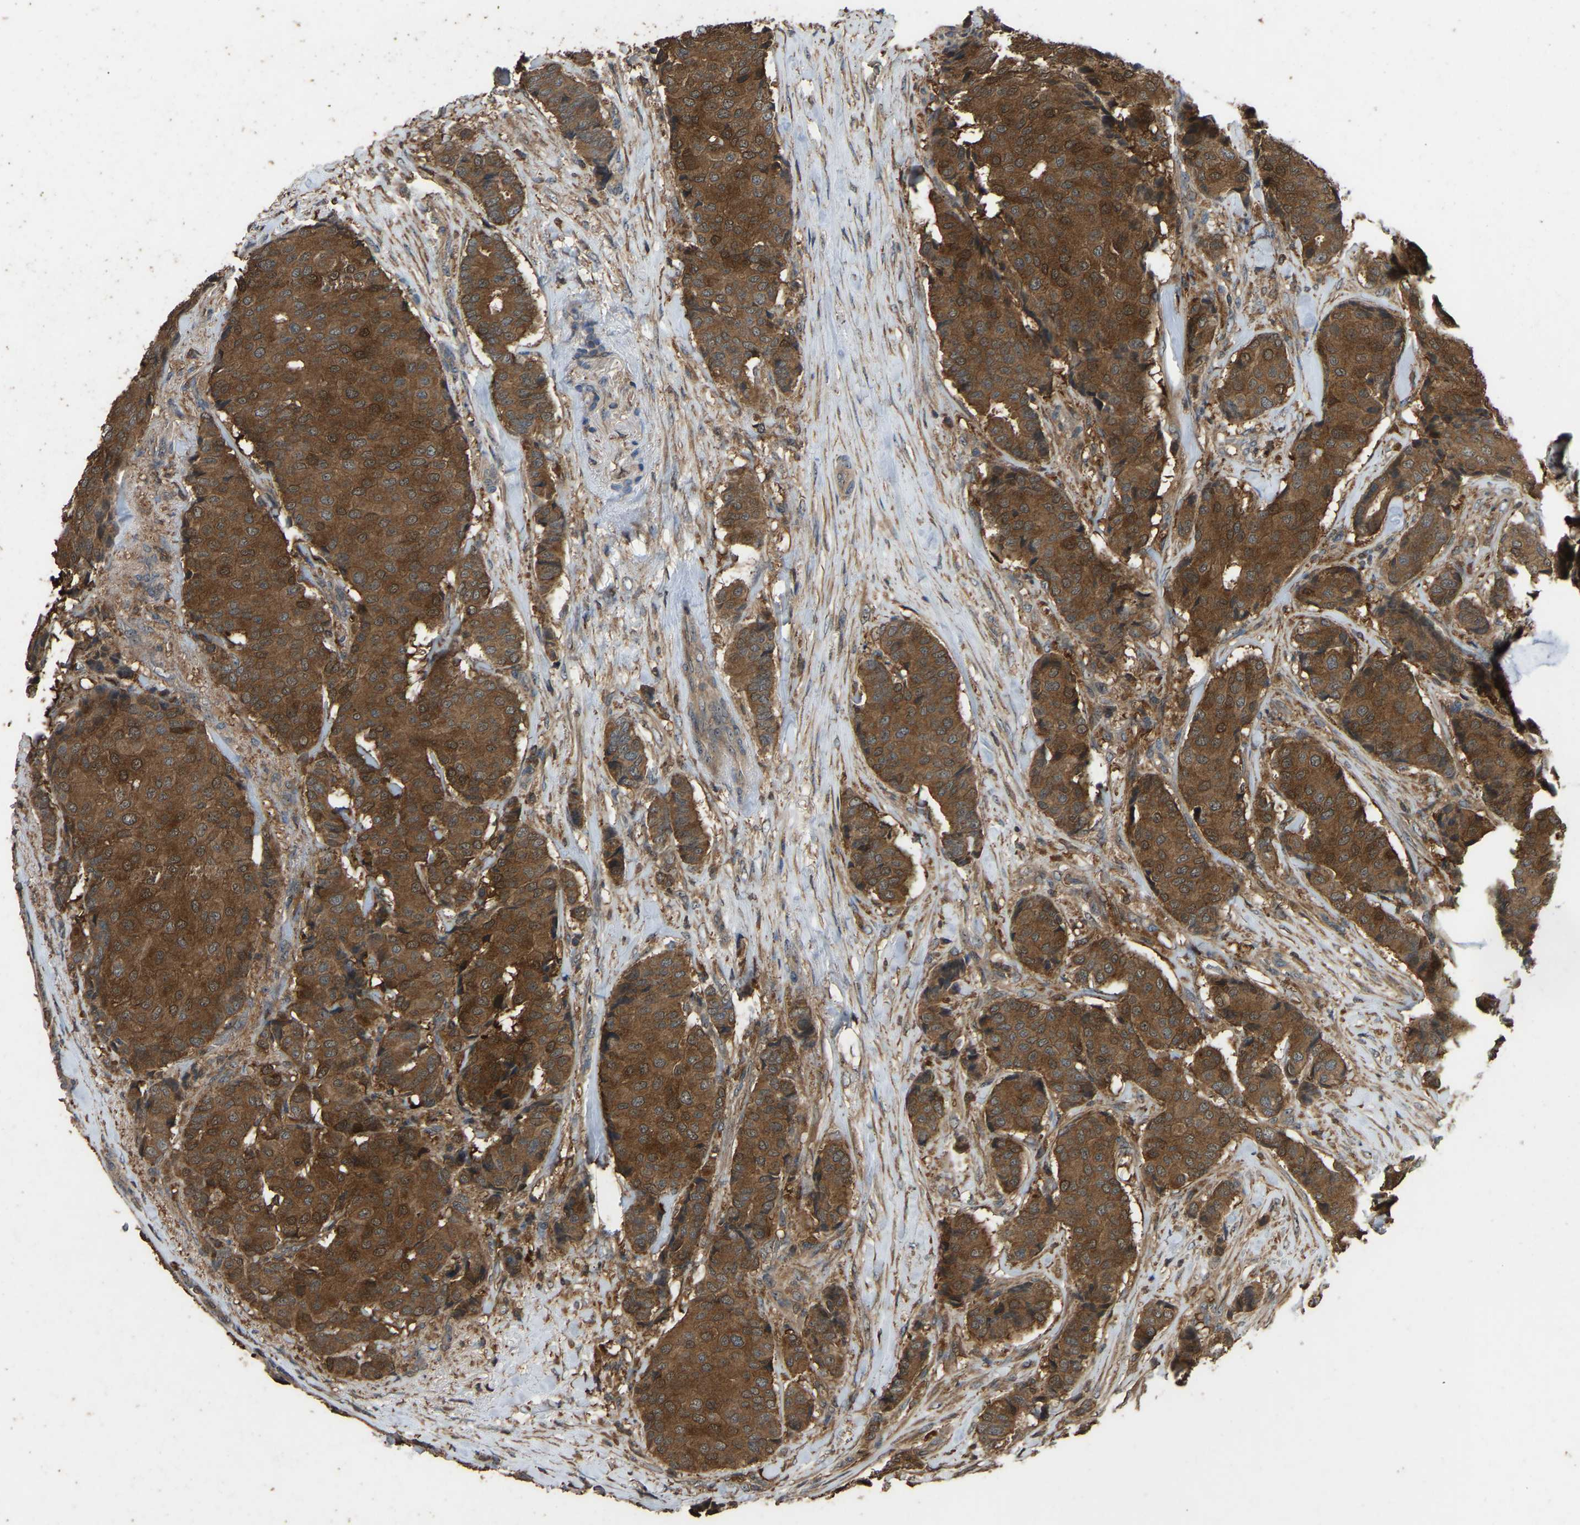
{"staining": {"intensity": "moderate", "quantity": ">75%", "location": "cytoplasmic/membranous"}, "tissue": "breast cancer", "cell_type": "Tumor cells", "image_type": "cancer", "snomed": [{"axis": "morphology", "description": "Duct carcinoma"}, {"axis": "topography", "description": "Breast"}], "caption": "Protein expression analysis of breast cancer reveals moderate cytoplasmic/membranous positivity in about >75% of tumor cells.", "gene": "FHIT", "patient": {"sex": "female", "age": 75}}